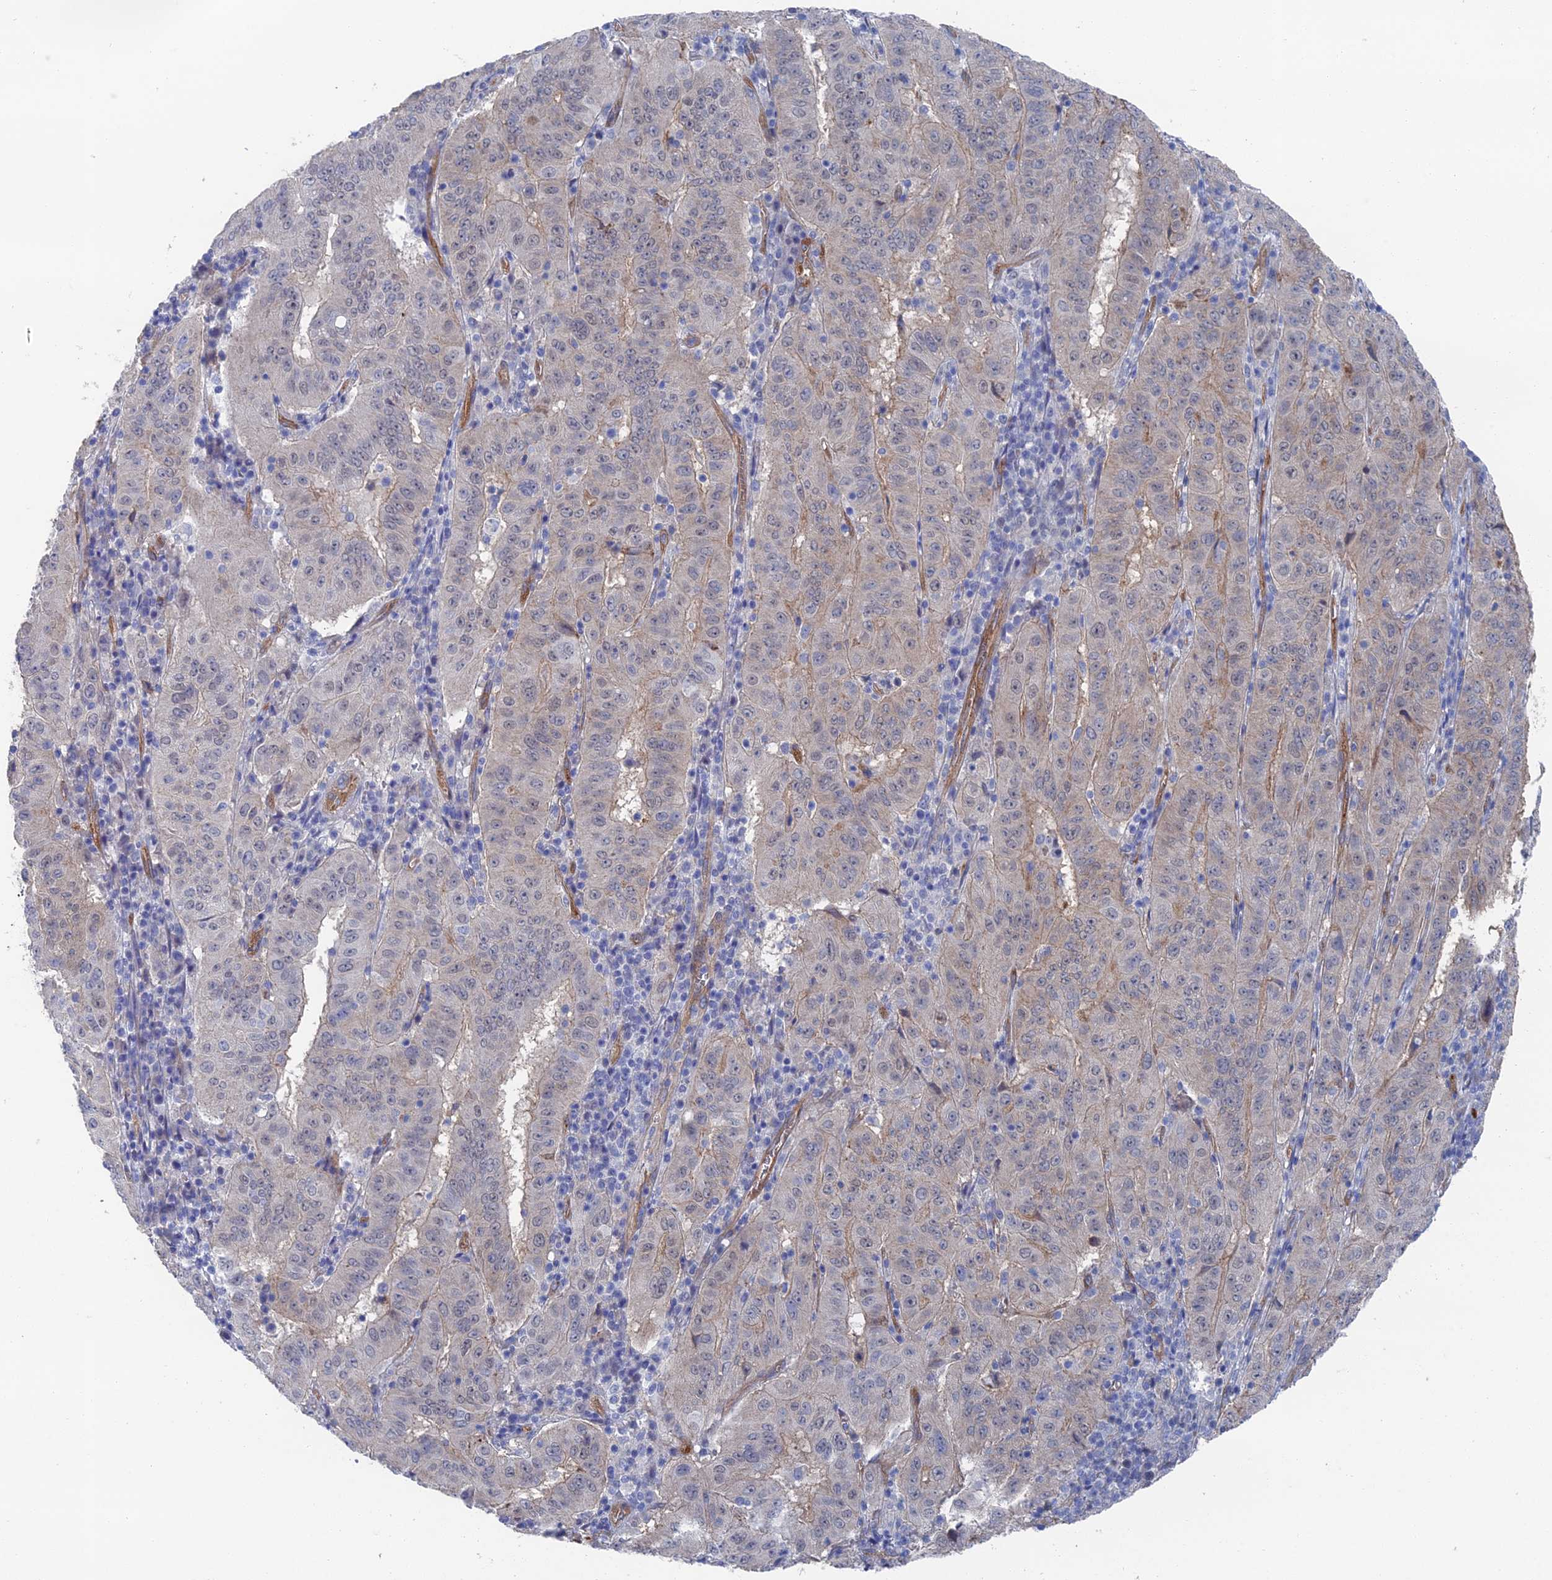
{"staining": {"intensity": "weak", "quantity": "<25%", "location": "cytoplasmic/membranous"}, "tissue": "pancreatic cancer", "cell_type": "Tumor cells", "image_type": "cancer", "snomed": [{"axis": "morphology", "description": "Adenocarcinoma, NOS"}, {"axis": "topography", "description": "Pancreas"}], "caption": "Tumor cells are negative for brown protein staining in adenocarcinoma (pancreatic).", "gene": "ARAP3", "patient": {"sex": "male", "age": 63}}